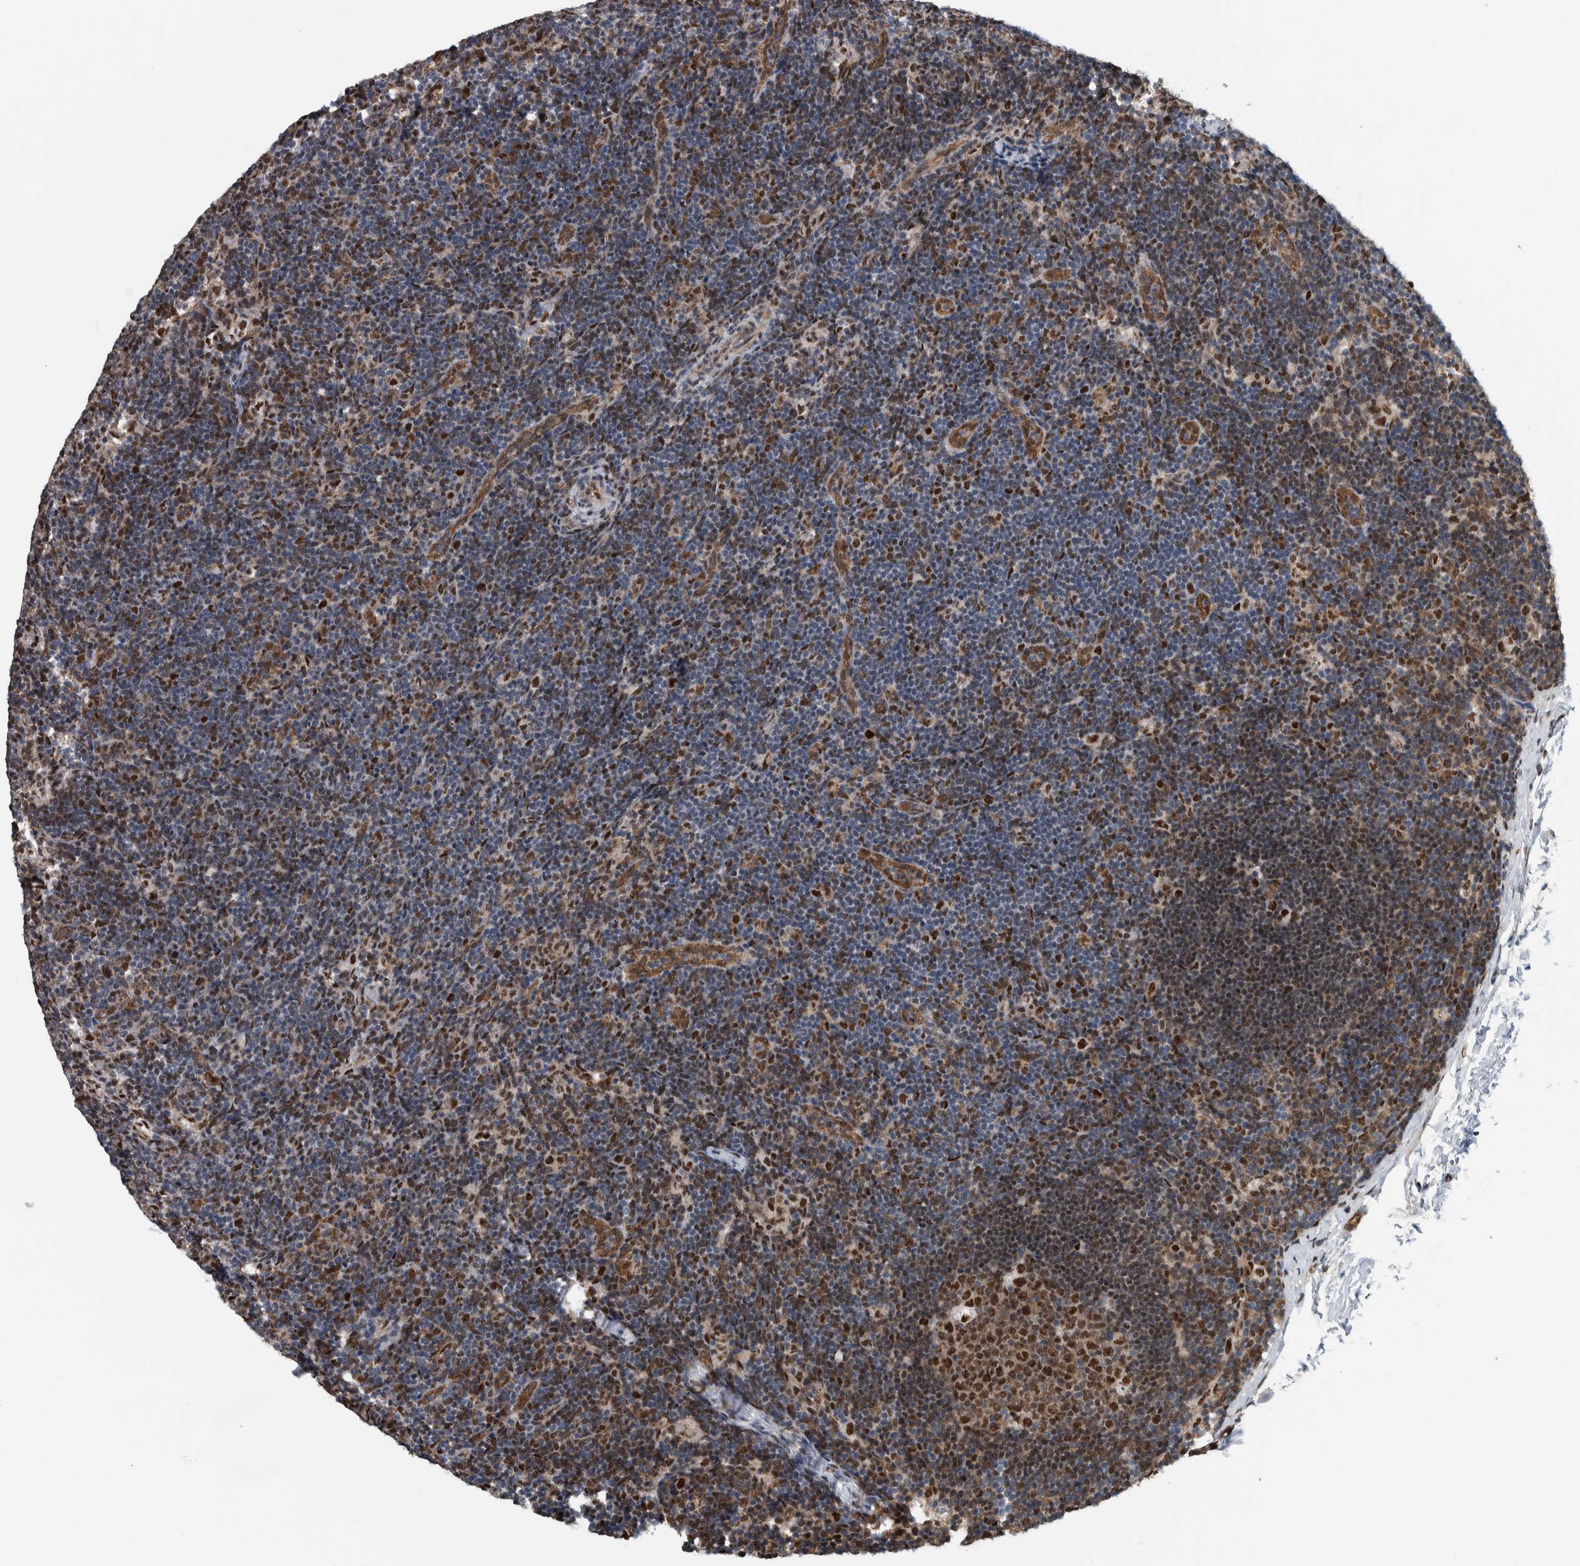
{"staining": {"intensity": "strong", "quantity": ">75%", "location": "nuclear"}, "tissue": "lymph node", "cell_type": "Germinal center cells", "image_type": "normal", "snomed": [{"axis": "morphology", "description": "Normal tissue, NOS"}, {"axis": "topography", "description": "Lymph node"}], "caption": "A brown stain shows strong nuclear positivity of a protein in germinal center cells of benign human lymph node. (Brightfield microscopy of DAB IHC at high magnification).", "gene": "FAM135B", "patient": {"sex": "female", "age": 22}}